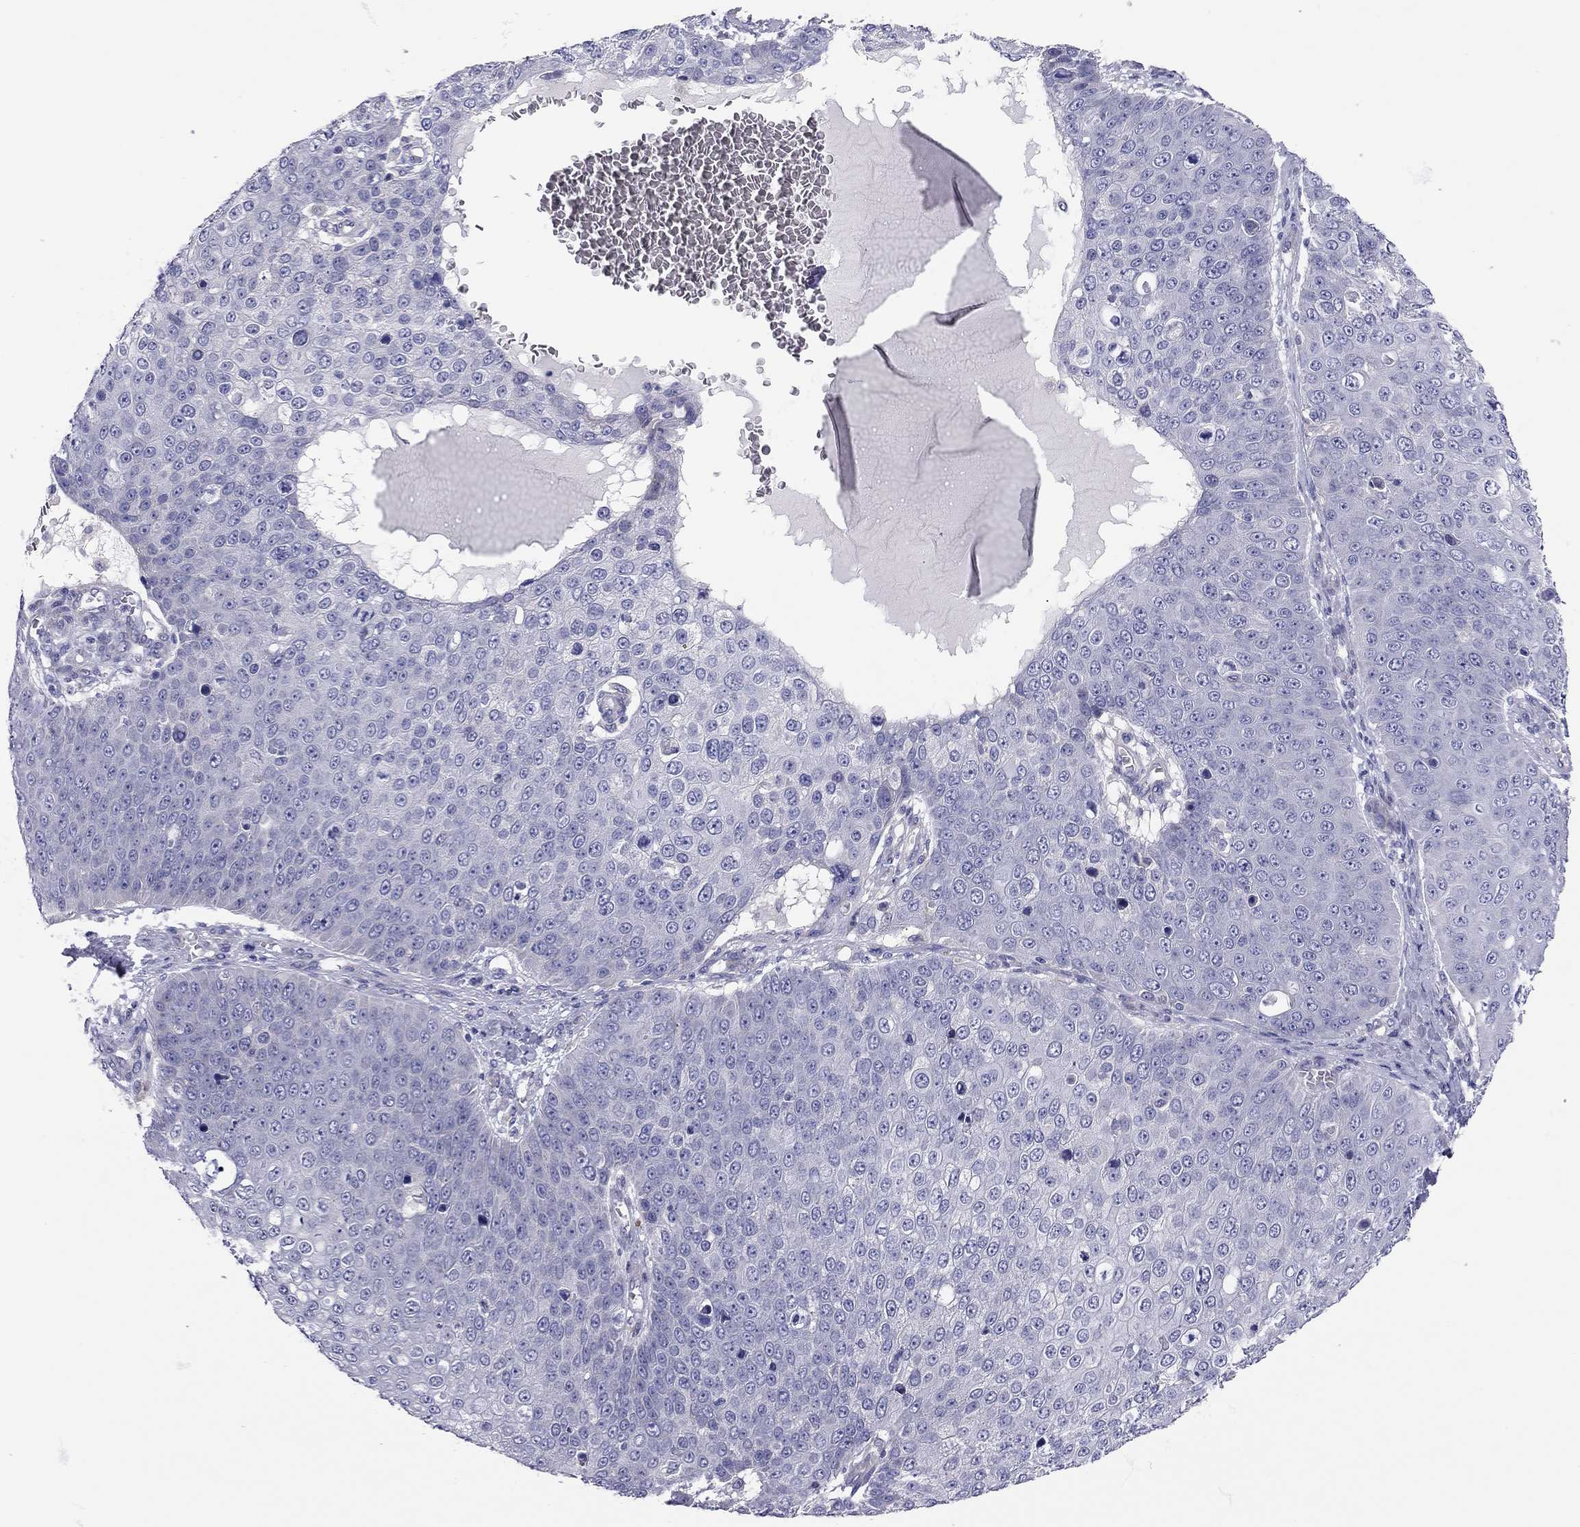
{"staining": {"intensity": "negative", "quantity": "none", "location": "none"}, "tissue": "skin cancer", "cell_type": "Tumor cells", "image_type": "cancer", "snomed": [{"axis": "morphology", "description": "Squamous cell carcinoma, NOS"}, {"axis": "topography", "description": "Skin"}], "caption": "Immunohistochemistry of human skin squamous cell carcinoma shows no positivity in tumor cells.", "gene": "SCARB1", "patient": {"sex": "male", "age": 71}}